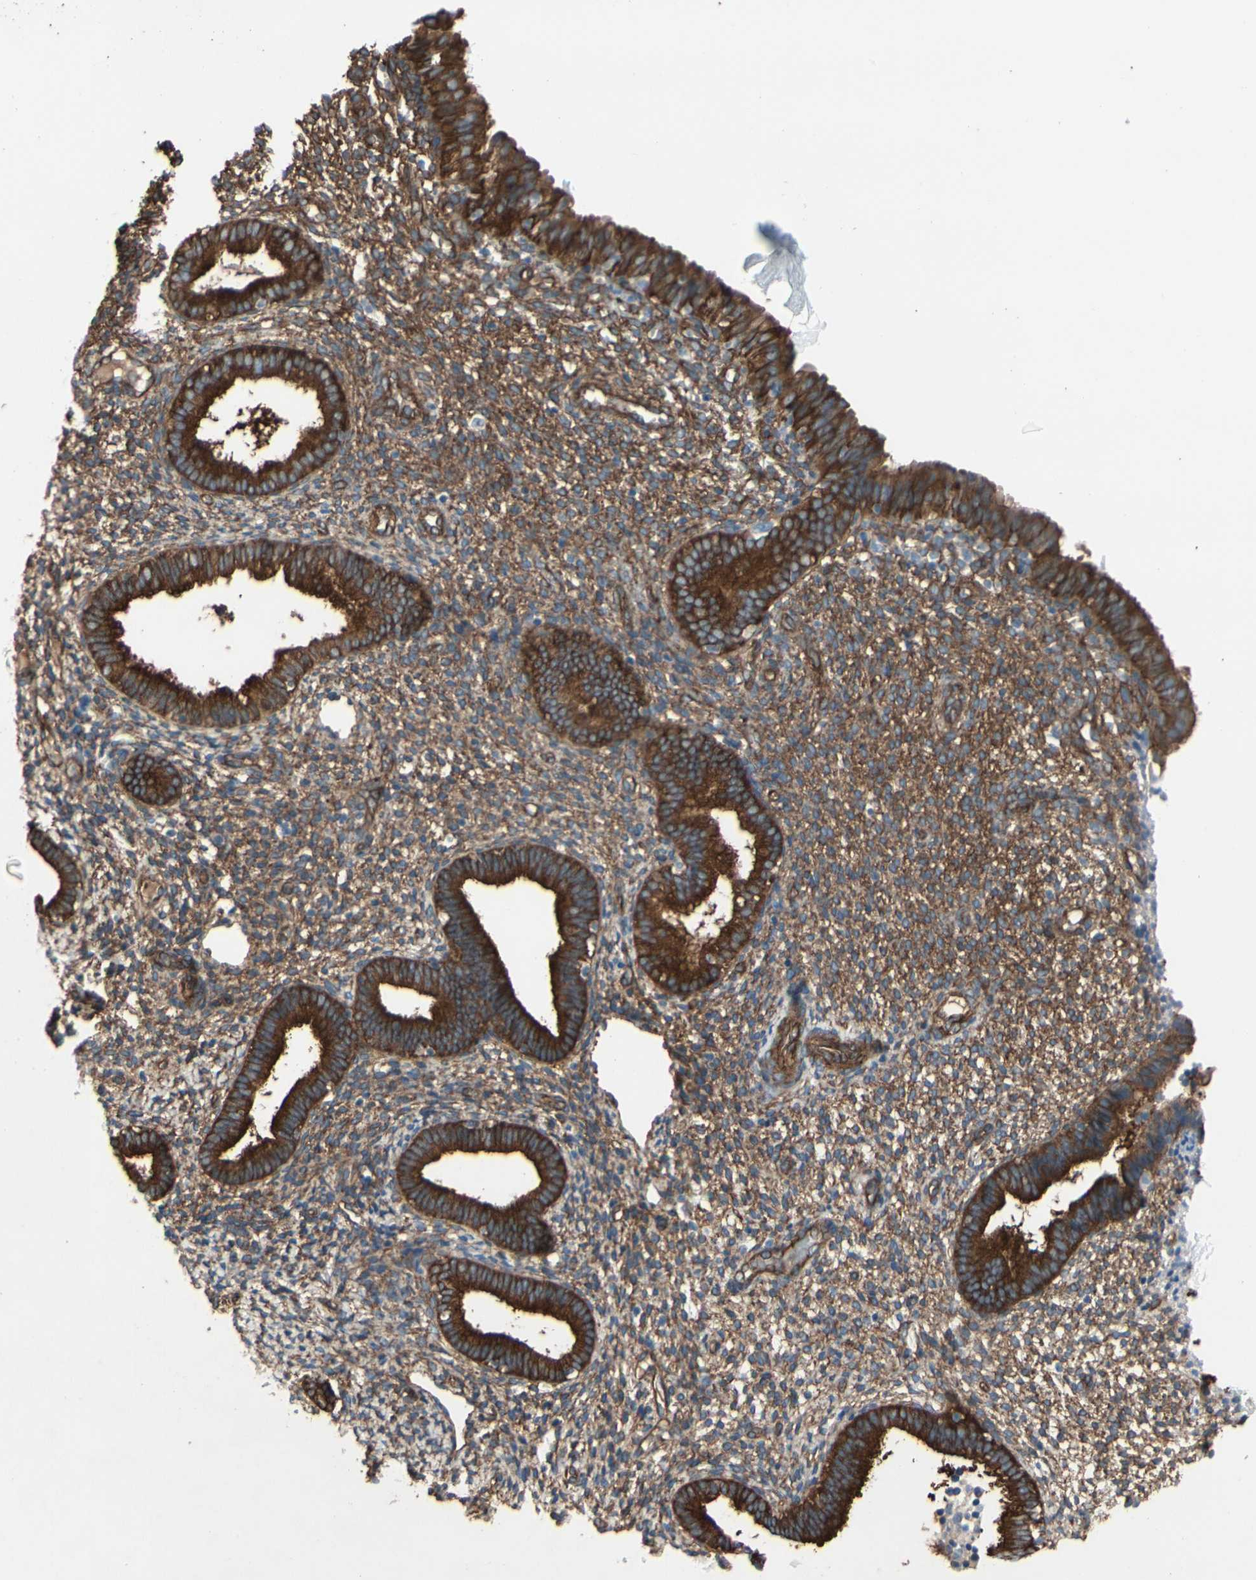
{"staining": {"intensity": "moderate", "quantity": ">75%", "location": "cytoplasmic/membranous"}, "tissue": "endometrium", "cell_type": "Cells in endometrial stroma", "image_type": "normal", "snomed": [{"axis": "morphology", "description": "Normal tissue, NOS"}, {"axis": "topography", "description": "Endometrium"}], "caption": "Moderate cytoplasmic/membranous protein expression is seen in approximately >75% of cells in endometrial stroma in endometrium. The staining is performed using DAB brown chromogen to label protein expression. The nuclei are counter-stained blue using hematoxylin.", "gene": "CTTNBP2", "patient": {"sex": "female", "age": 61}}